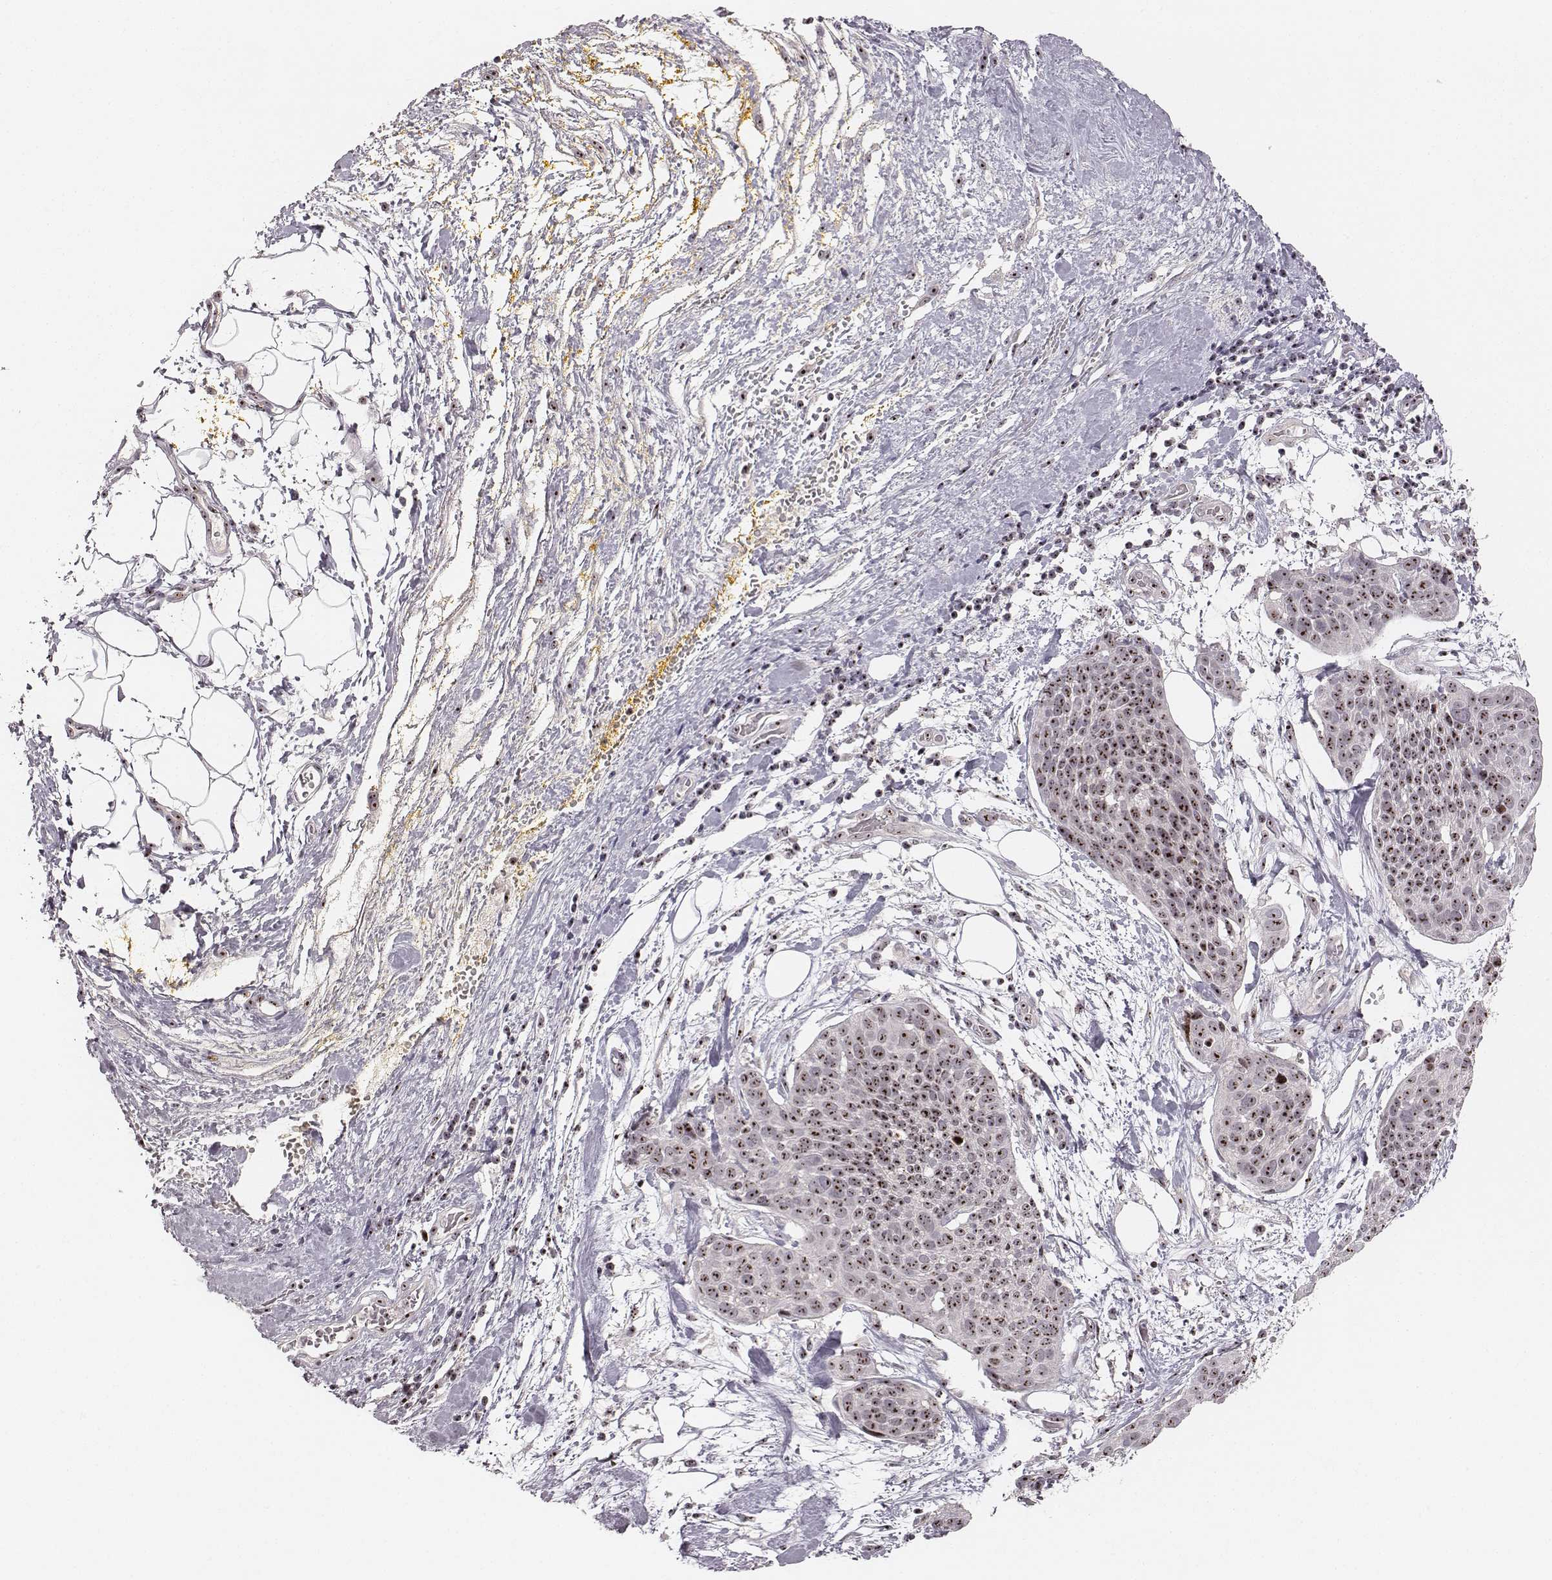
{"staining": {"intensity": "moderate", "quantity": ">75%", "location": "nuclear"}, "tissue": "cervical cancer", "cell_type": "Tumor cells", "image_type": "cancer", "snomed": [{"axis": "morphology", "description": "Squamous cell carcinoma, NOS"}, {"axis": "topography", "description": "Cervix"}], "caption": "IHC photomicrograph of cervical cancer stained for a protein (brown), which displays medium levels of moderate nuclear positivity in approximately >75% of tumor cells.", "gene": "NOP56", "patient": {"sex": "female", "age": 39}}